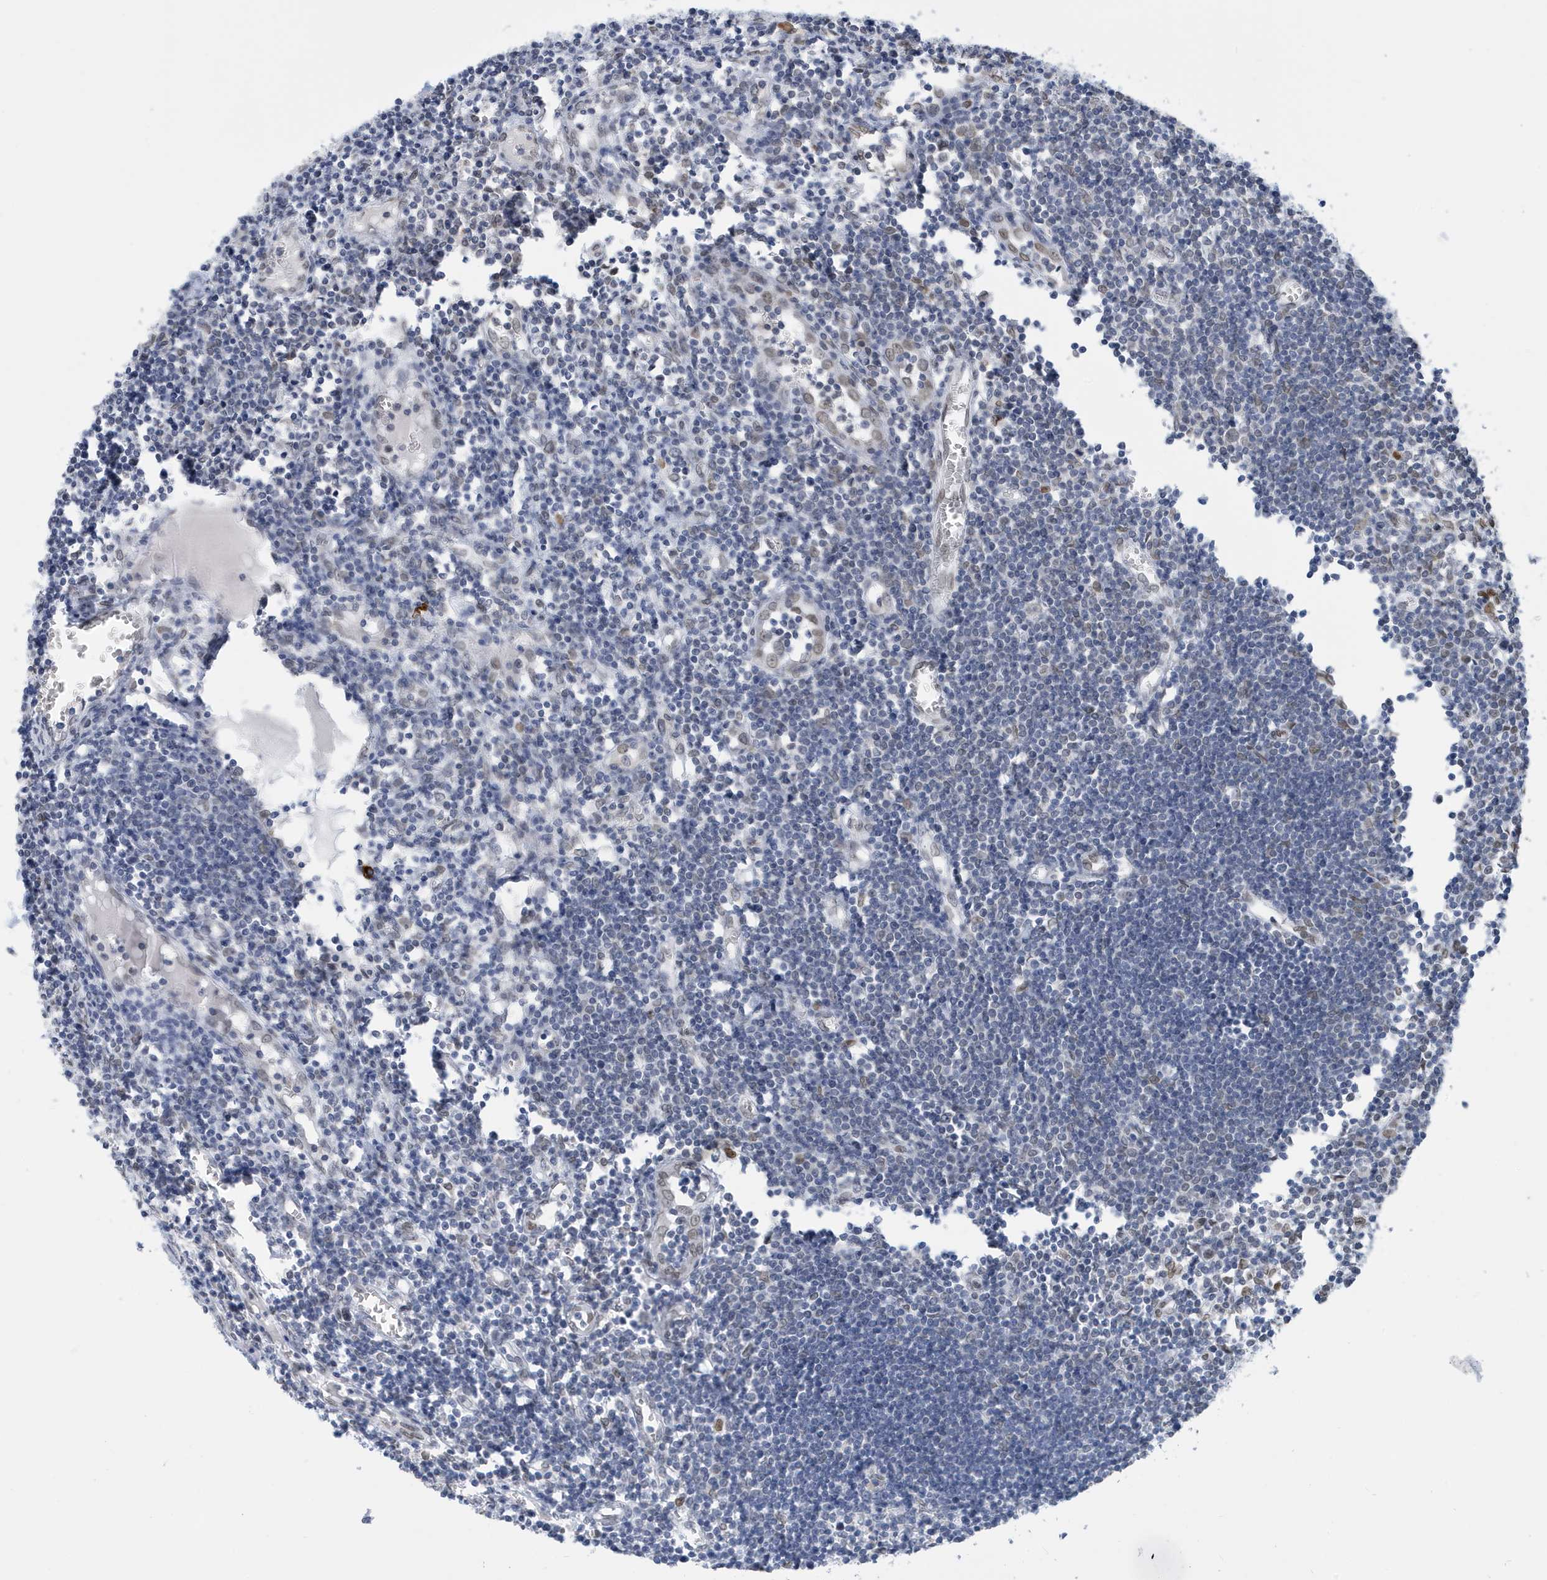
{"staining": {"intensity": "negative", "quantity": "none", "location": "none"}, "tissue": "lymph node", "cell_type": "Germinal center cells", "image_type": "normal", "snomed": [{"axis": "morphology", "description": "Normal tissue, NOS"}, {"axis": "morphology", "description": "Malignant melanoma, Metastatic site"}, {"axis": "topography", "description": "Lymph node"}], "caption": "The immunohistochemistry image has no significant positivity in germinal center cells of lymph node.", "gene": "PCYT1A", "patient": {"sex": "male", "age": 41}}